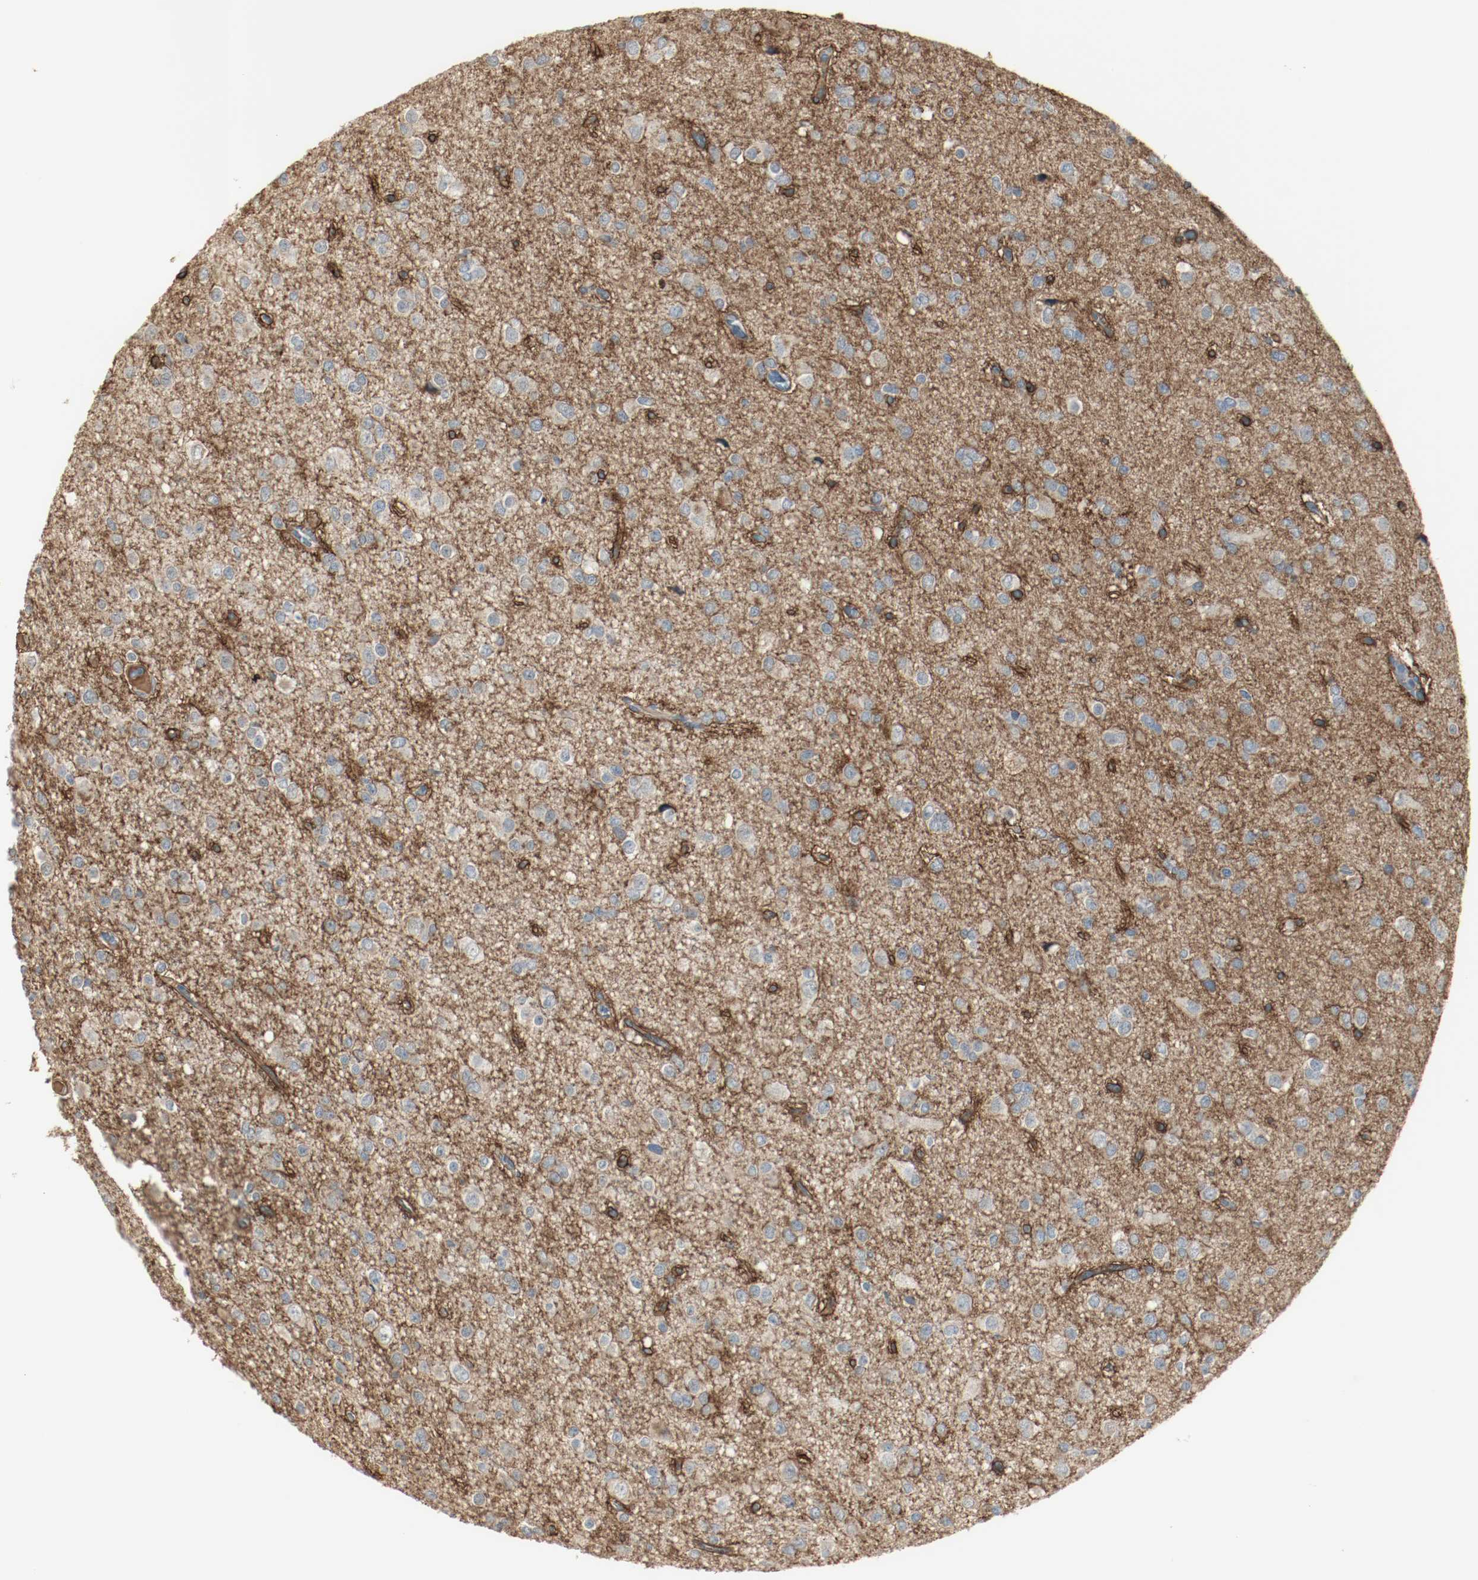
{"staining": {"intensity": "moderate", "quantity": ">75%", "location": "cytoplasmic/membranous"}, "tissue": "glioma", "cell_type": "Tumor cells", "image_type": "cancer", "snomed": [{"axis": "morphology", "description": "Glioma, malignant, Low grade"}, {"axis": "topography", "description": "Brain"}], "caption": "Immunohistochemistry (IHC) staining of glioma, which reveals medium levels of moderate cytoplasmic/membranous staining in about >75% of tumor cells indicating moderate cytoplasmic/membranous protein staining. The staining was performed using DAB (brown) for protein detection and nuclei were counterstained in hematoxylin (blue).", "gene": "MELTF", "patient": {"sex": "male", "age": 42}}